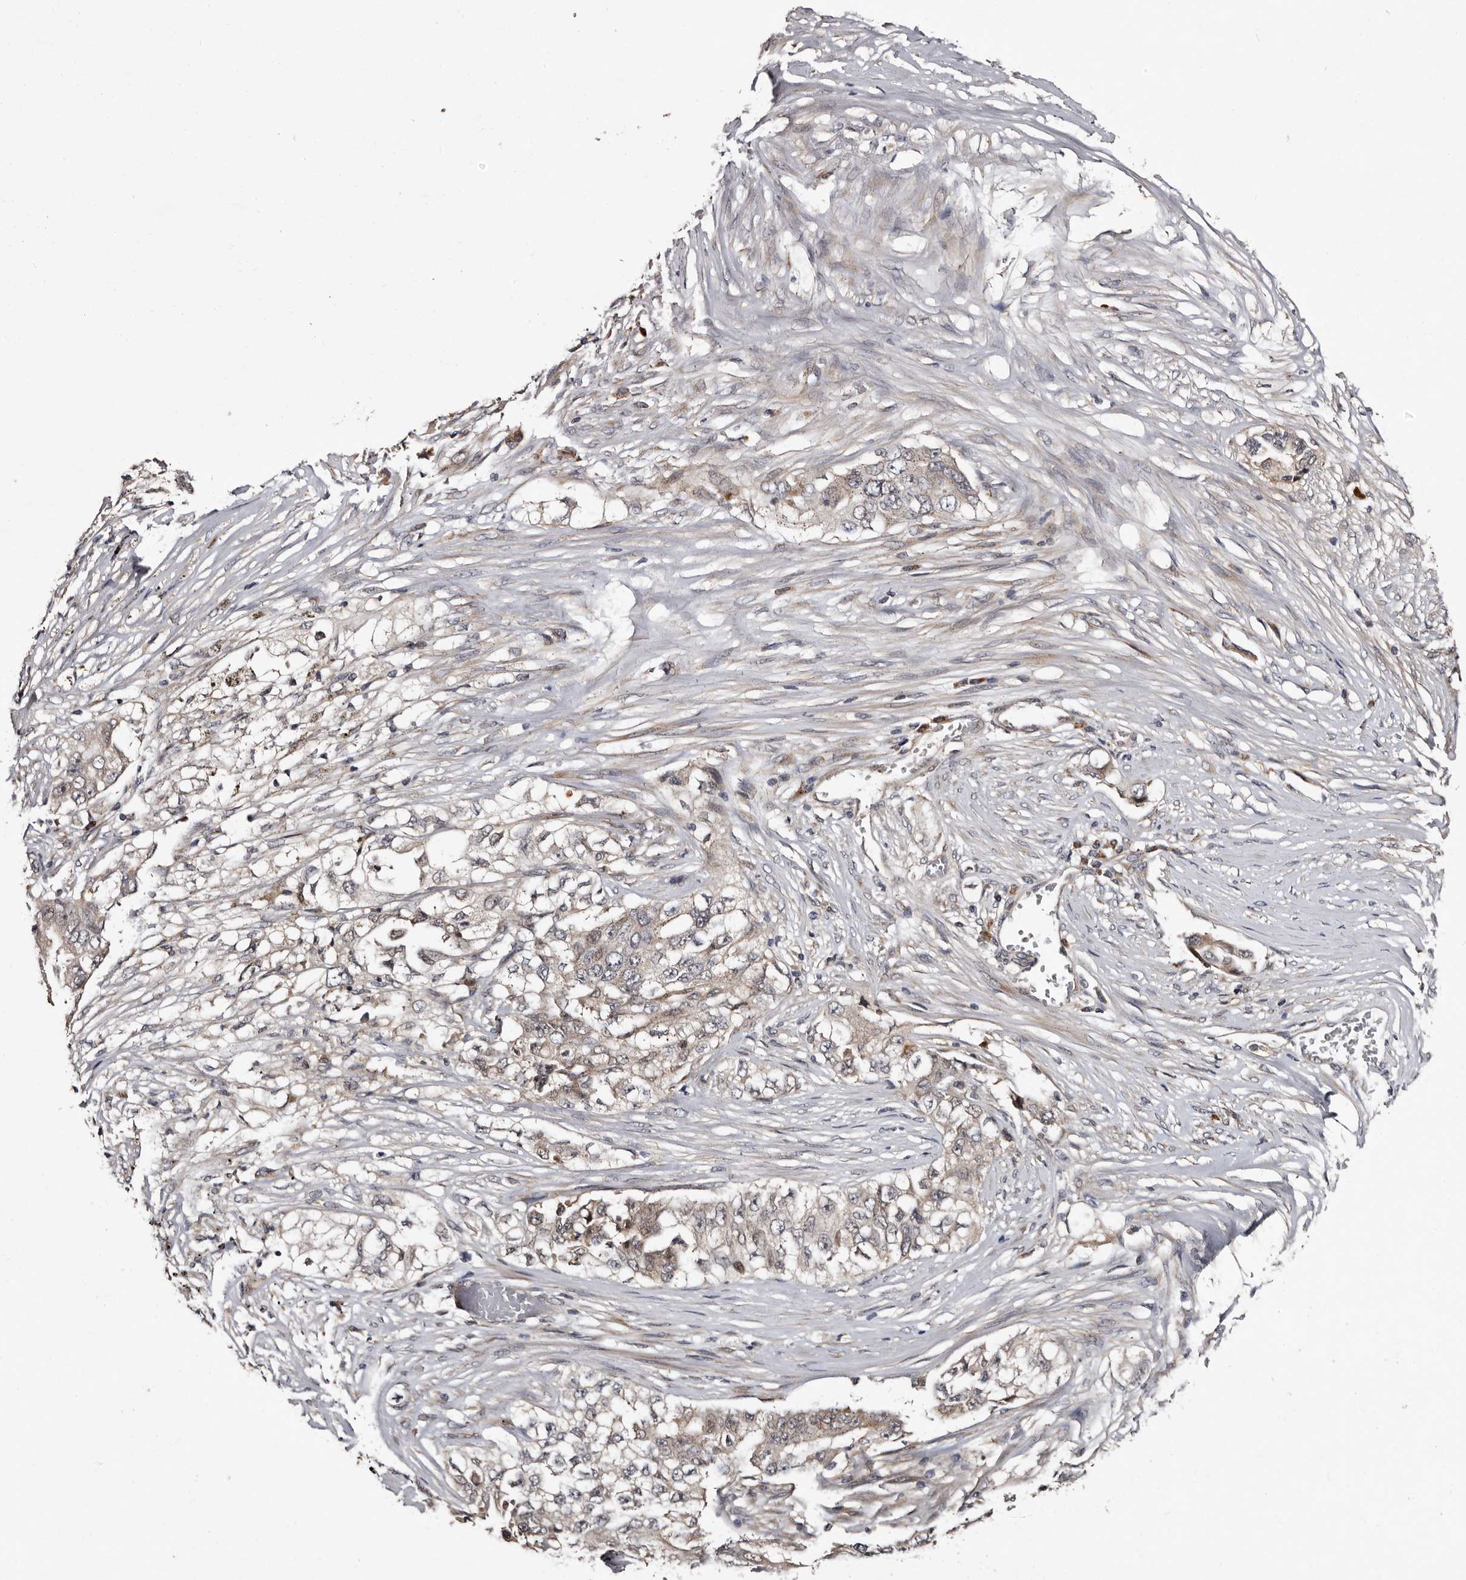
{"staining": {"intensity": "weak", "quantity": "<25%", "location": "cytoplasmic/membranous"}, "tissue": "lung cancer", "cell_type": "Tumor cells", "image_type": "cancer", "snomed": [{"axis": "morphology", "description": "Adenocarcinoma, NOS"}, {"axis": "topography", "description": "Lung"}], "caption": "High magnification brightfield microscopy of lung cancer (adenocarcinoma) stained with DAB (3,3'-diaminobenzidine) (brown) and counterstained with hematoxylin (blue): tumor cells show no significant staining.", "gene": "DNPH1", "patient": {"sex": "female", "age": 51}}